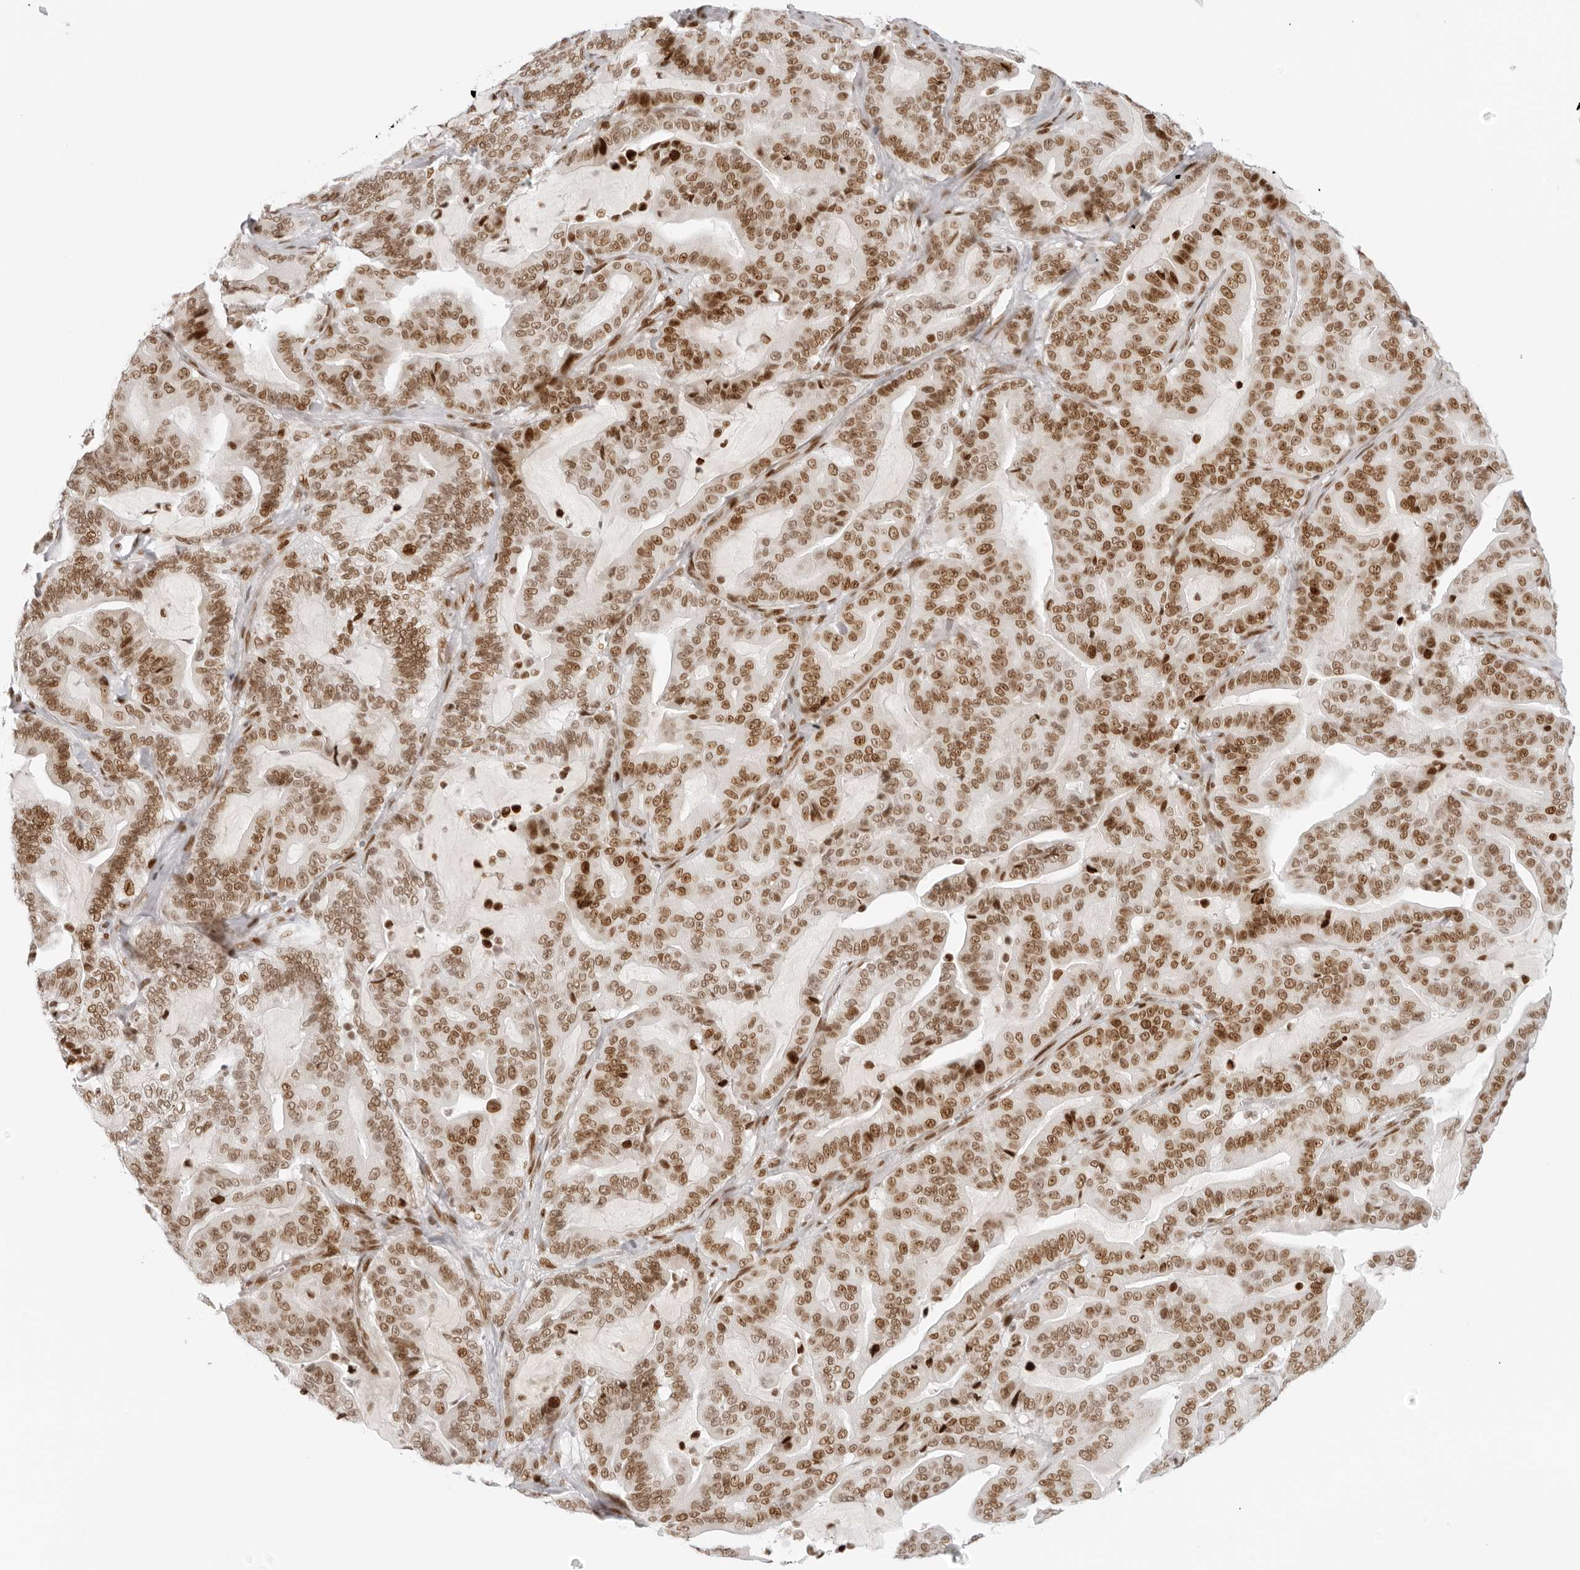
{"staining": {"intensity": "moderate", "quantity": ">75%", "location": "nuclear"}, "tissue": "pancreatic cancer", "cell_type": "Tumor cells", "image_type": "cancer", "snomed": [{"axis": "morphology", "description": "Adenocarcinoma, NOS"}, {"axis": "topography", "description": "Pancreas"}], "caption": "About >75% of tumor cells in pancreatic cancer exhibit moderate nuclear protein positivity as visualized by brown immunohistochemical staining.", "gene": "RCC1", "patient": {"sex": "male", "age": 63}}